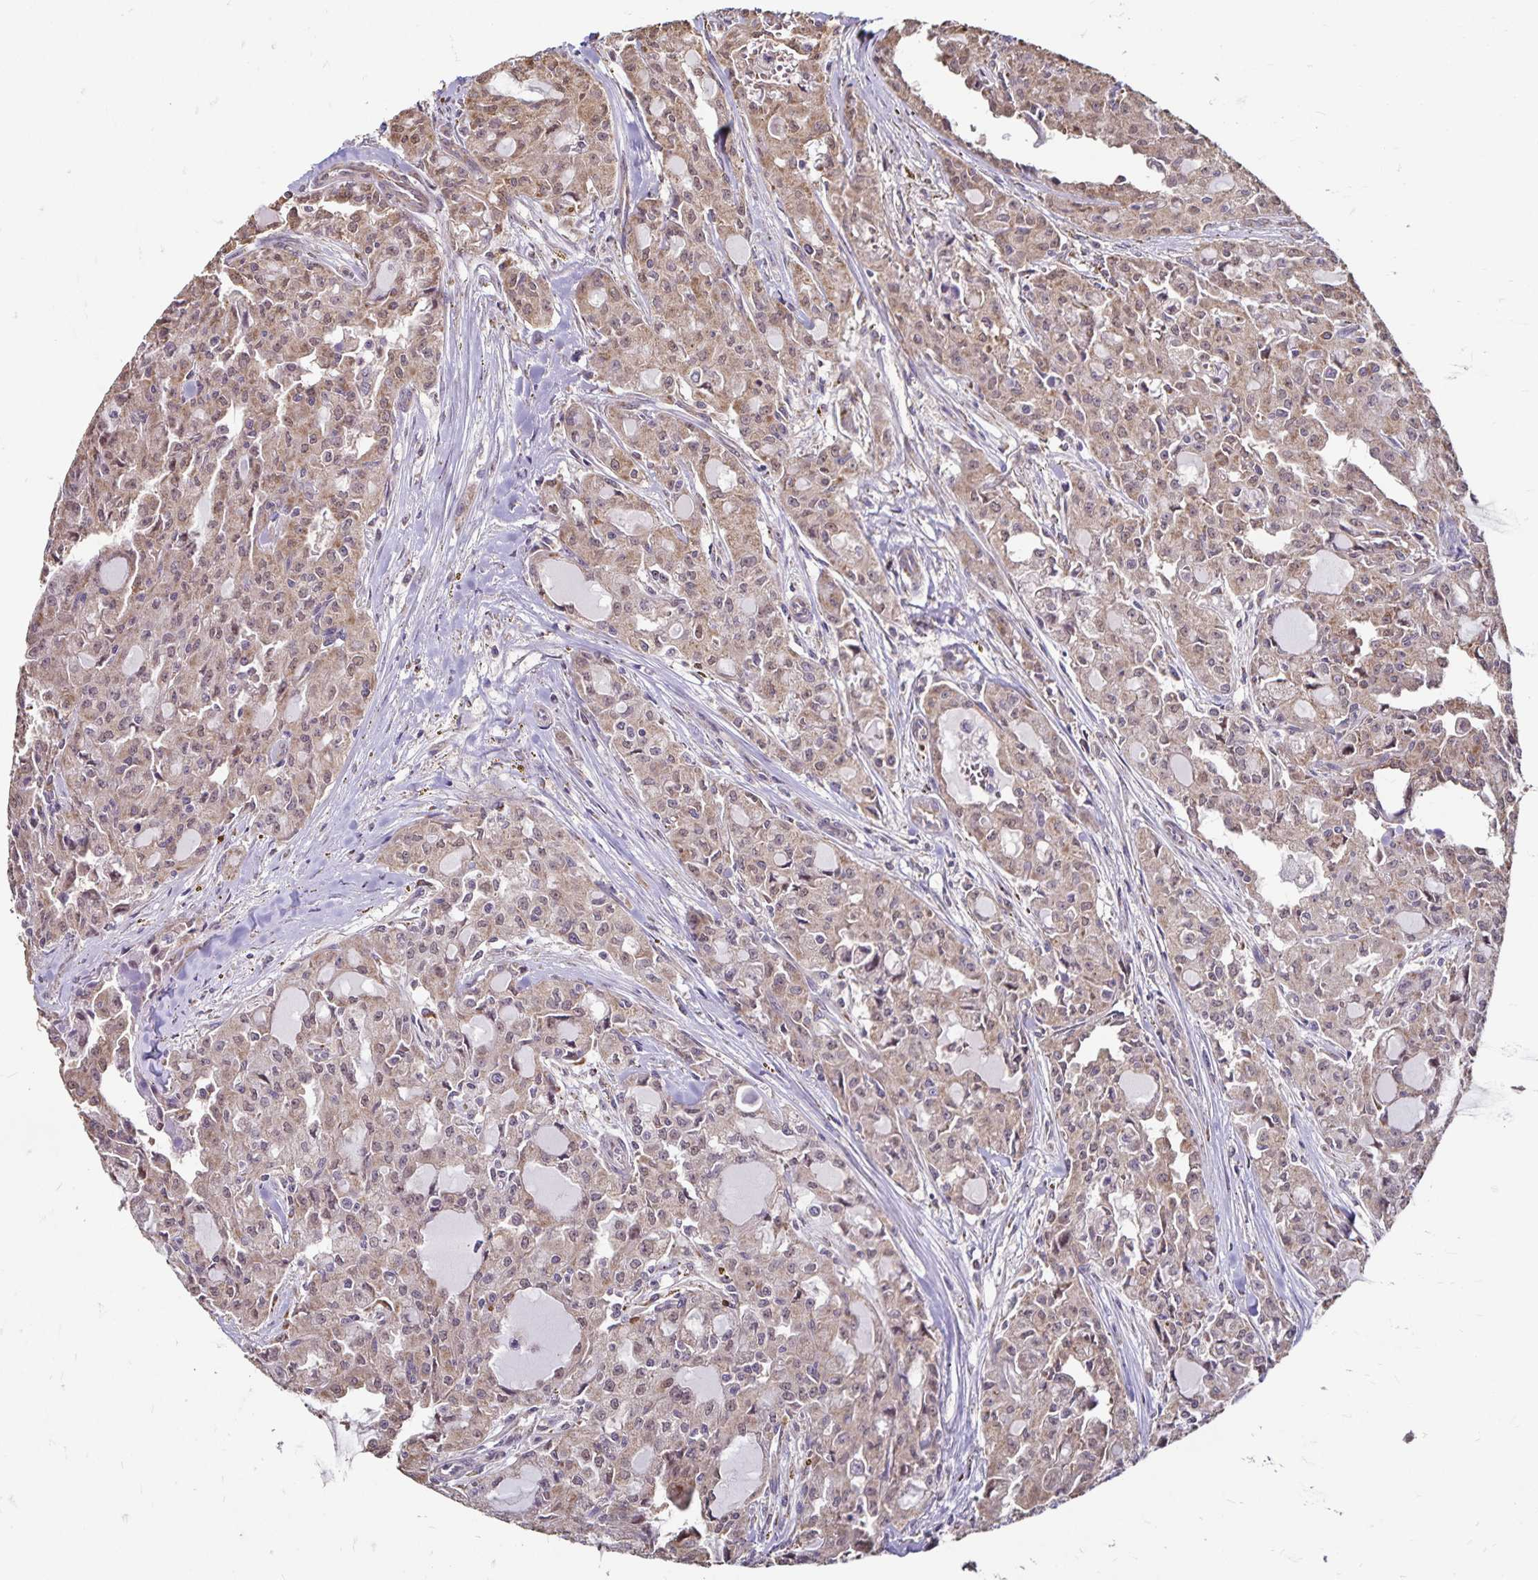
{"staining": {"intensity": "moderate", "quantity": ">75%", "location": "cytoplasmic/membranous"}, "tissue": "head and neck cancer", "cell_type": "Tumor cells", "image_type": "cancer", "snomed": [{"axis": "morphology", "description": "Adenocarcinoma, NOS"}, {"axis": "topography", "description": "Head-Neck"}], "caption": "Brown immunohistochemical staining in head and neck adenocarcinoma shows moderate cytoplasmic/membranous staining in about >75% of tumor cells.", "gene": "EMC10", "patient": {"sex": "male", "age": 64}}